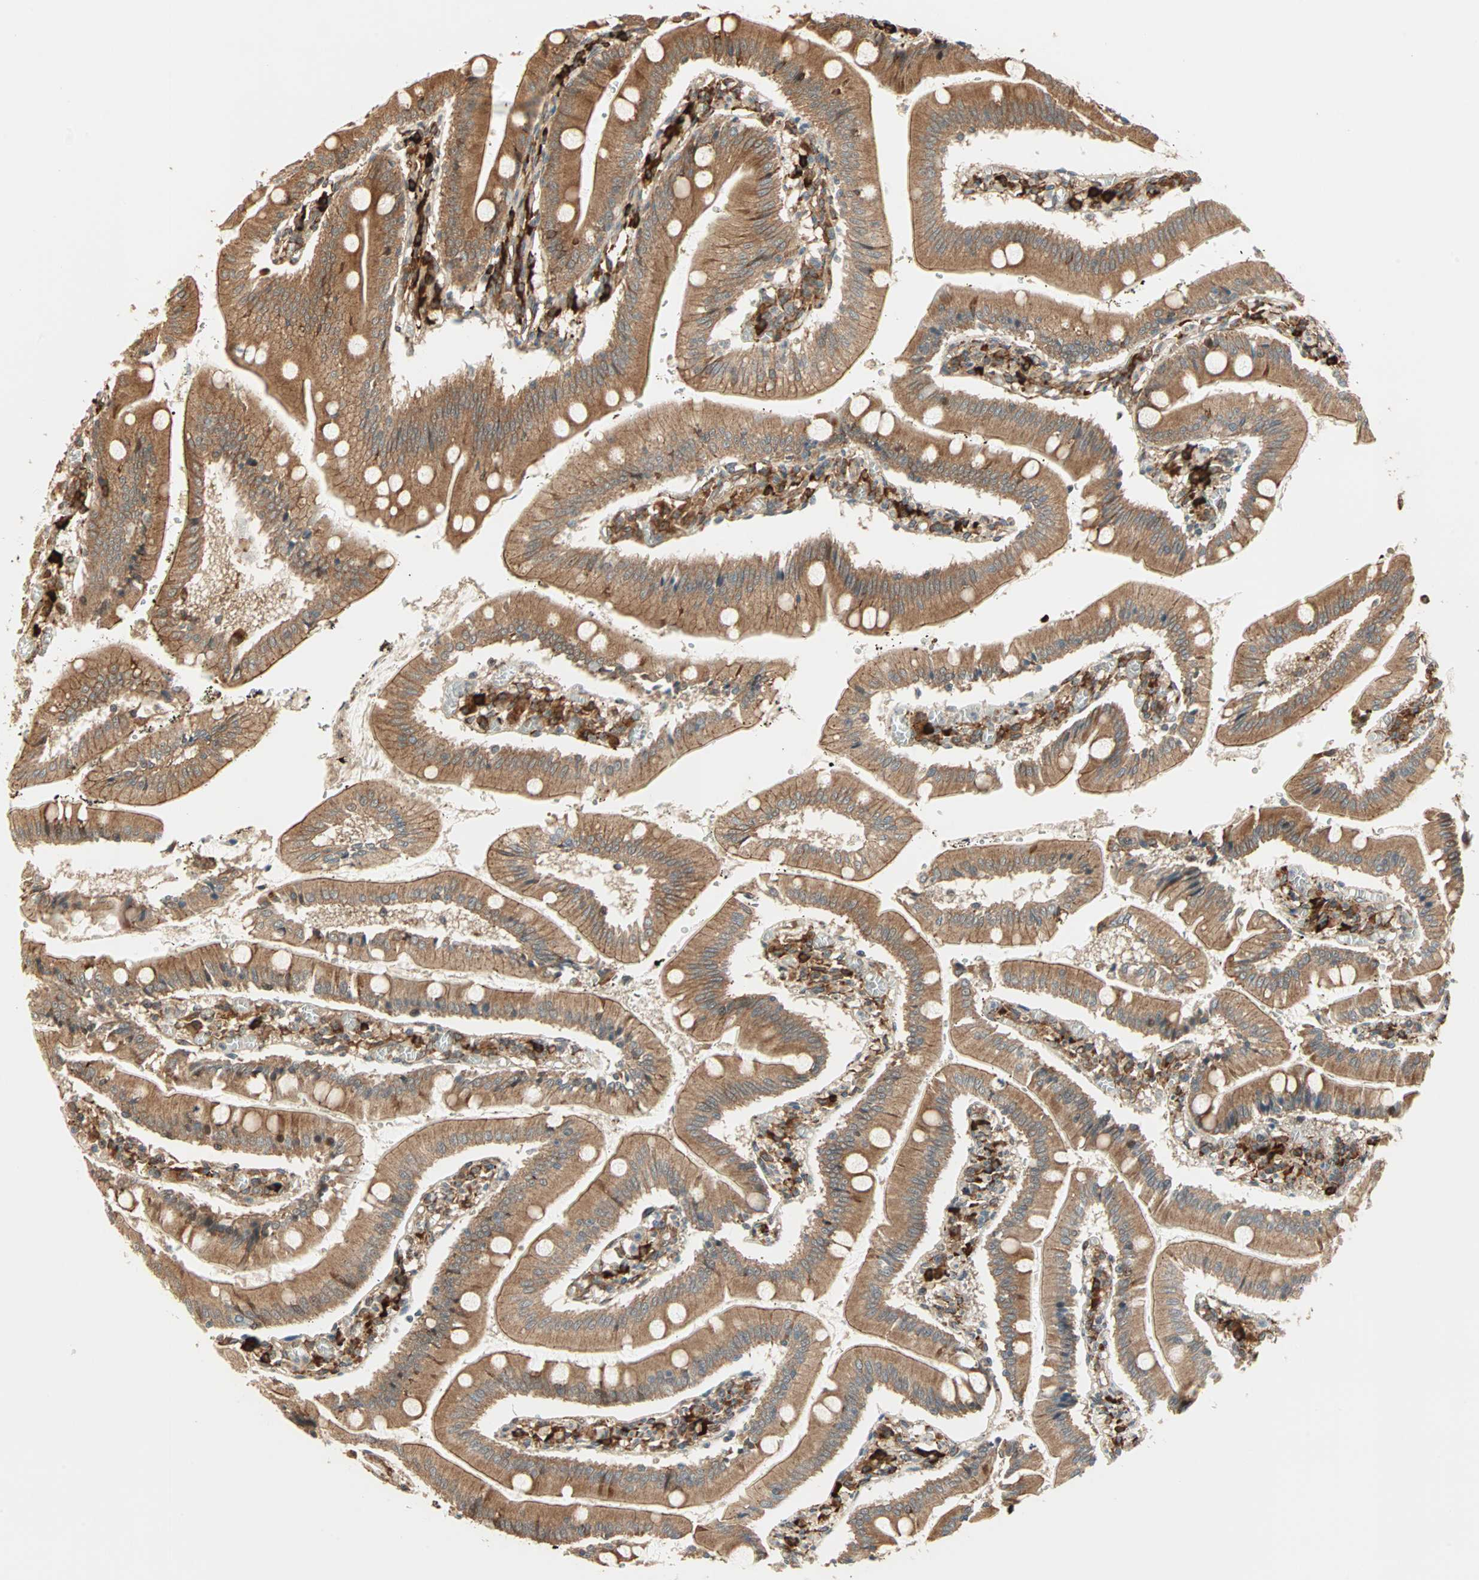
{"staining": {"intensity": "strong", "quantity": ">75%", "location": "cytoplasmic/membranous"}, "tissue": "small intestine", "cell_type": "Glandular cells", "image_type": "normal", "snomed": [{"axis": "morphology", "description": "Normal tissue, NOS"}, {"axis": "topography", "description": "Small intestine"}], "caption": "A high amount of strong cytoplasmic/membranous expression is present in approximately >75% of glandular cells in normal small intestine. (DAB (3,3'-diaminobenzidine) = brown stain, brightfield microscopy at high magnification).", "gene": "P4HA1", "patient": {"sex": "male", "age": 71}}